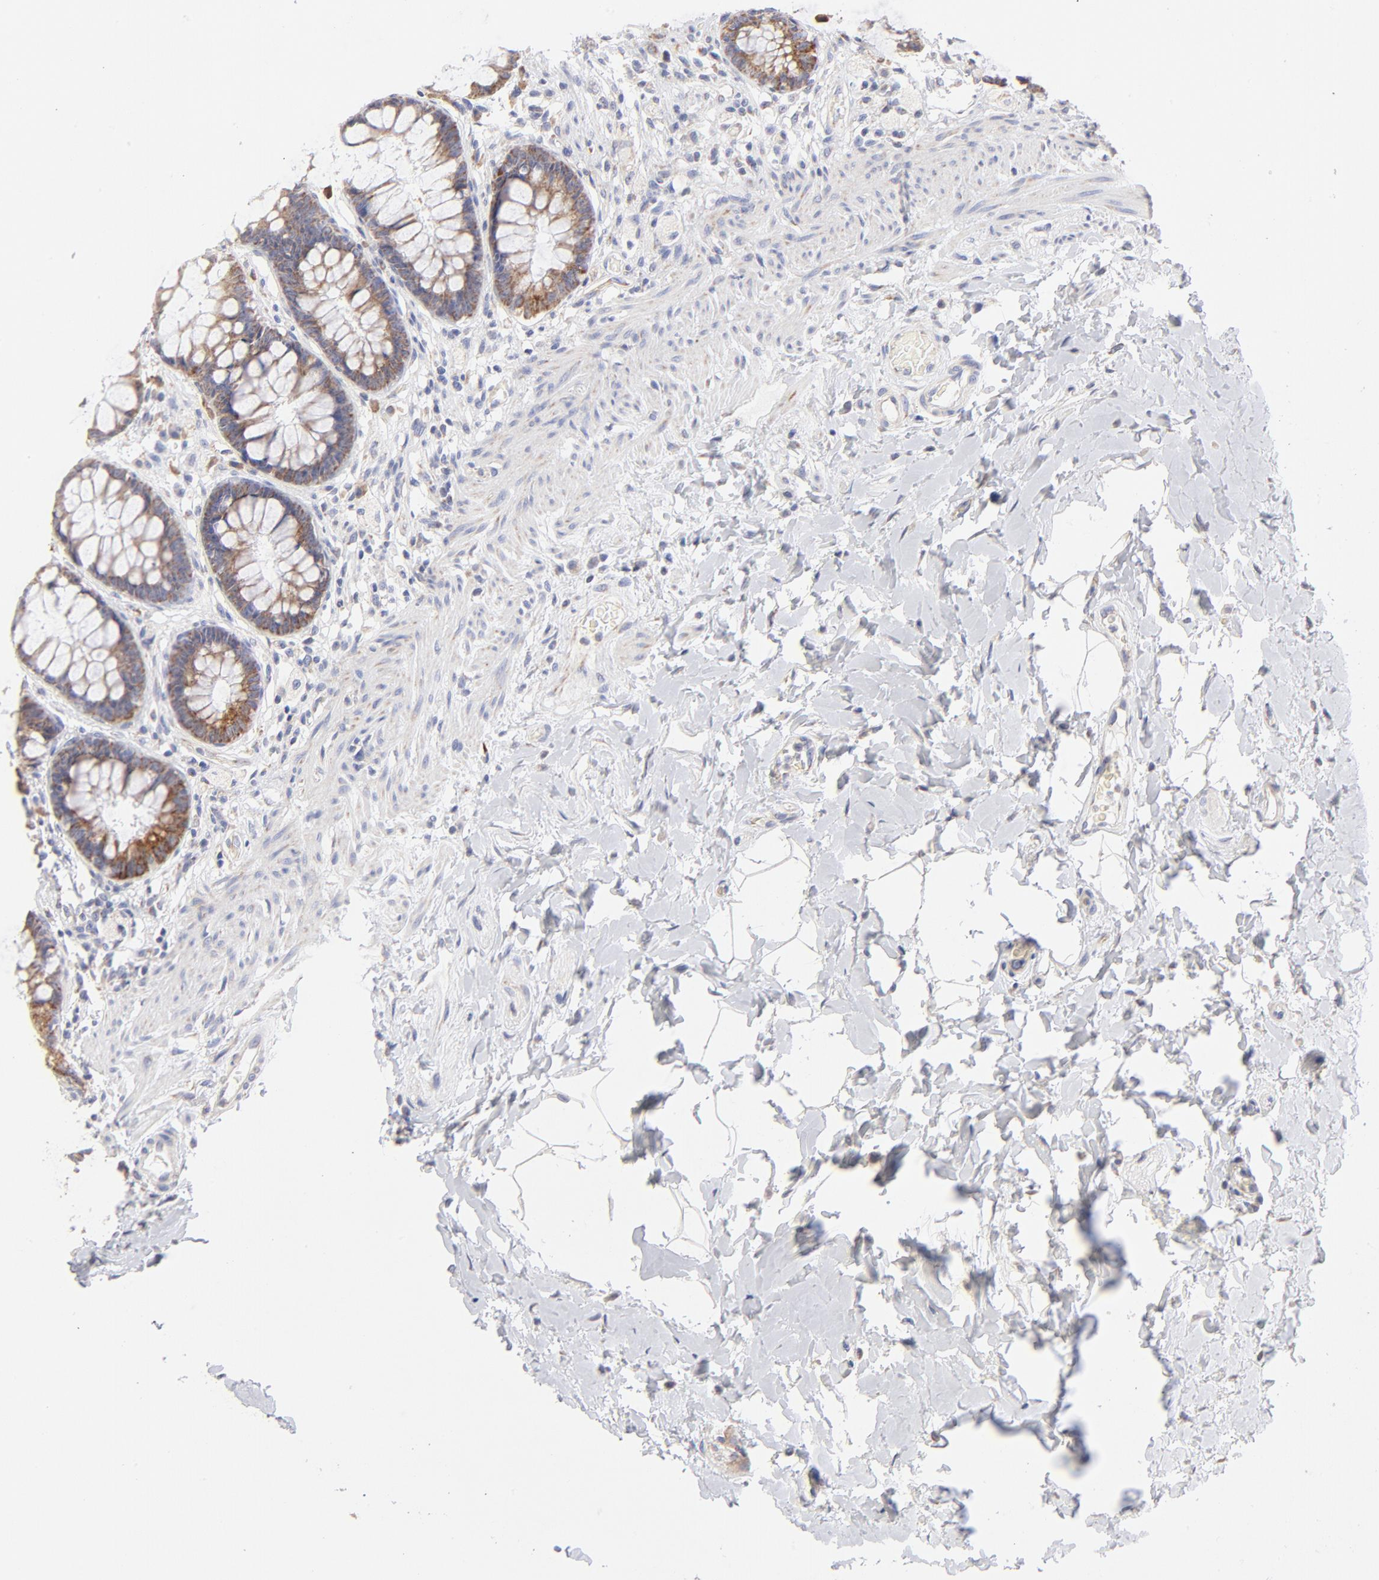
{"staining": {"intensity": "moderate", "quantity": "25%-75%", "location": "cytoplasmic/membranous"}, "tissue": "rectum", "cell_type": "Glandular cells", "image_type": "normal", "snomed": [{"axis": "morphology", "description": "Normal tissue, NOS"}, {"axis": "topography", "description": "Rectum"}], "caption": "Protein analysis of unremarkable rectum demonstrates moderate cytoplasmic/membranous staining in approximately 25%-75% of glandular cells. The protein is shown in brown color, while the nuclei are stained blue.", "gene": "TIMM8A", "patient": {"sex": "female", "age": 46}}